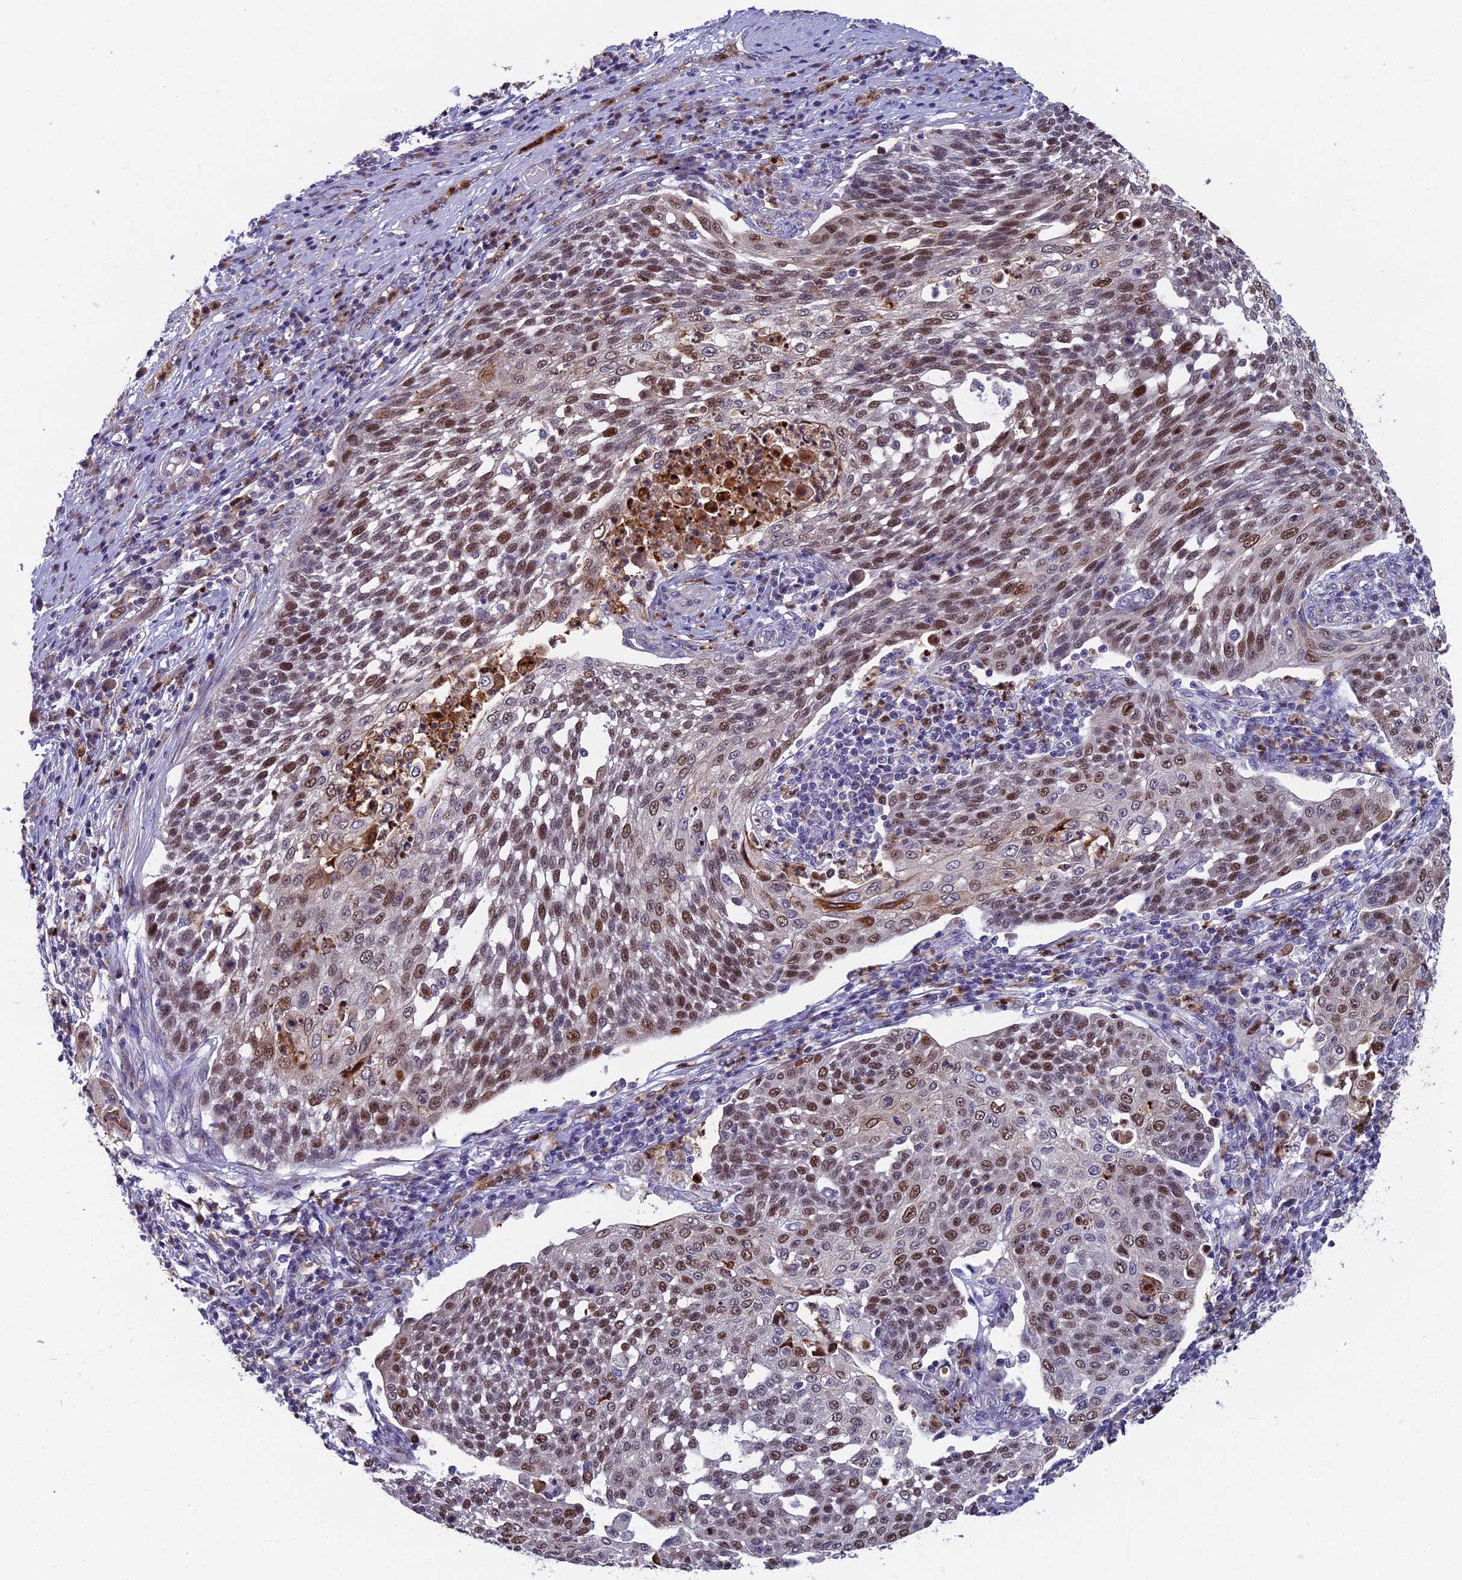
{"staining": {"intensity": "moderate", "quantity": ">75%", "location": "nuclear"}, "tissue": "cervical cancer", "cell_type": "Tumor cells", "image_type": "cancer", "snomed": [{"axis": "morphology", "description": "Squamous cell carcinoma, NOS"}, {"axis": "topography", "description": "Cervix"}], "caption": "An image showing moderate nuclear staining in approximately >75% of tumor cells in cervical cancer (squamous cell carcinoma), as visualized by brown immunohistochemical staining.", "gene": "LIG1", "patient": {"sex": "female", "age": 34}}